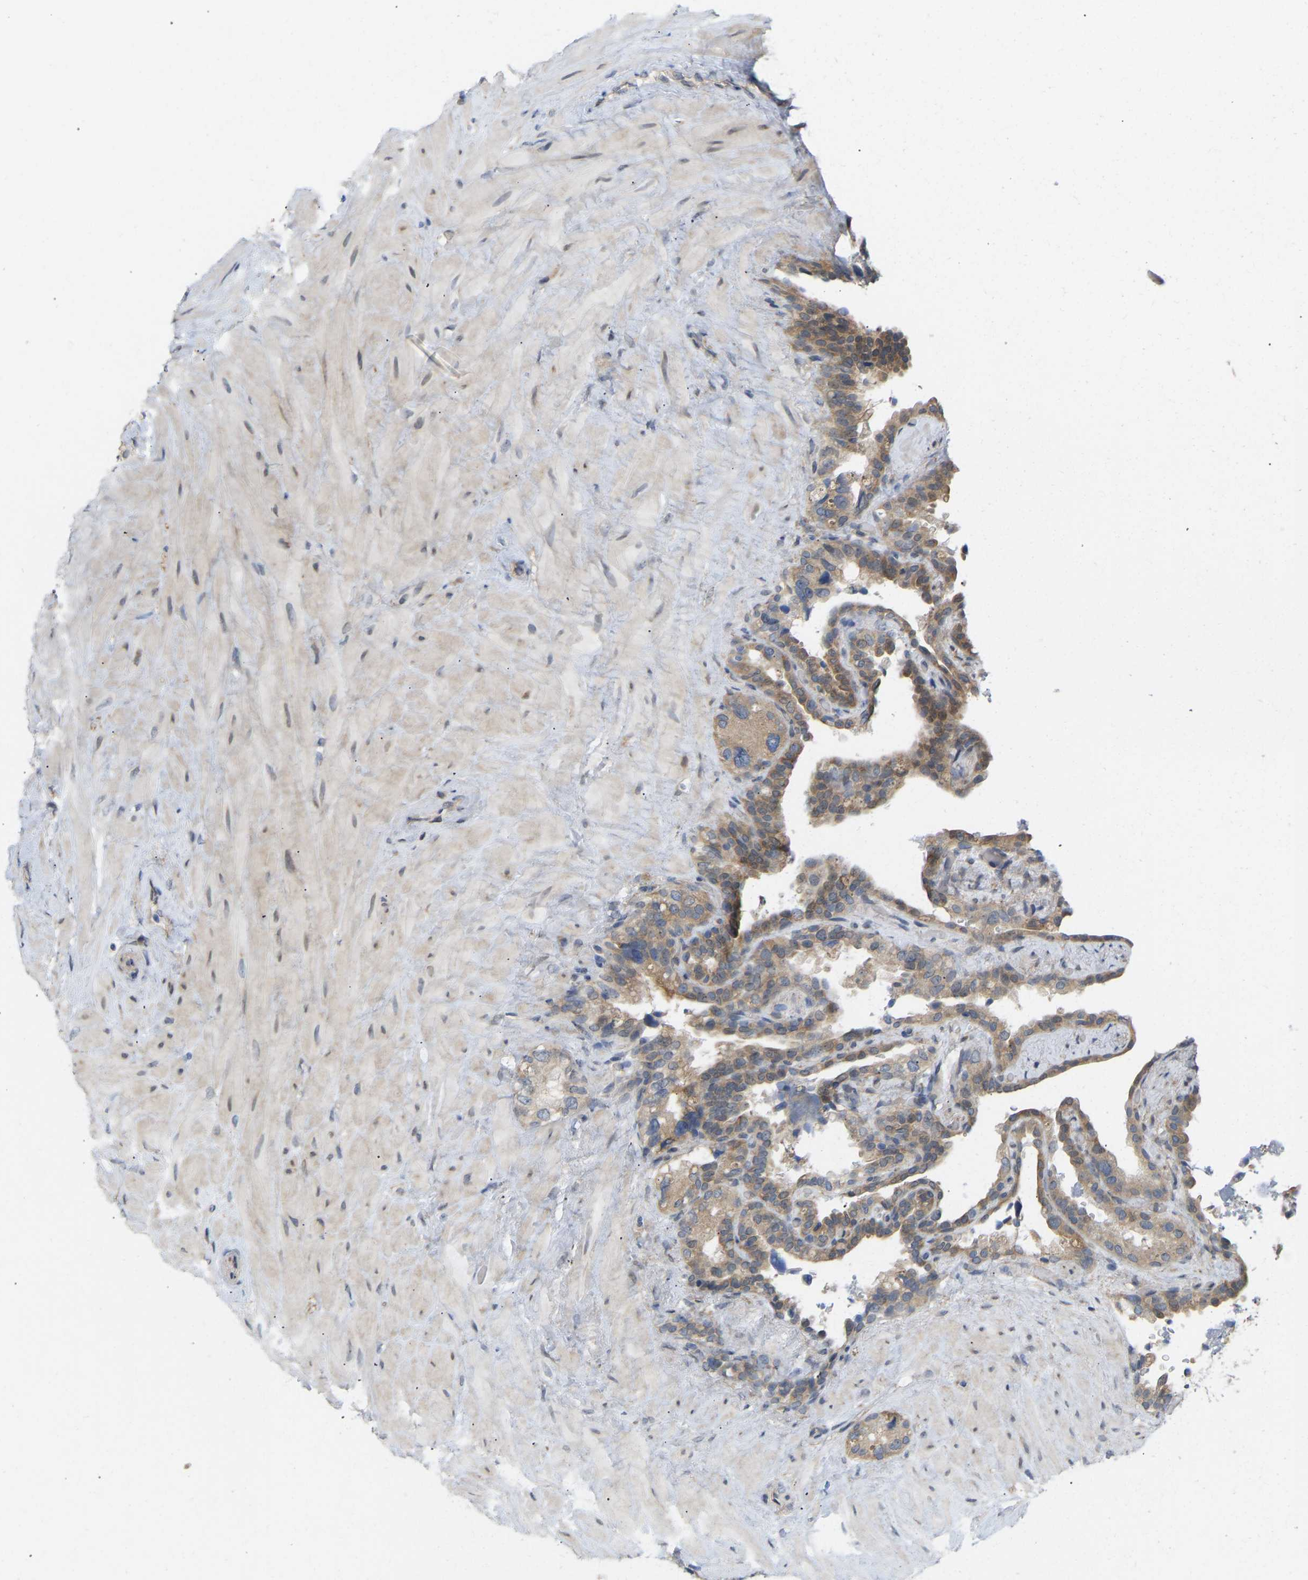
{"staining": {"intensity": "moderate", "quantity": "25%-75%", "location": "cytoplasmic/membranous"}, "tissue": "seminal vesicle", "cell_type": "Glandular cells", "image_type": "normal", "snomed": [{"axis": "morphology", "description": "Normal tissue, NOS"}, {"axis": "topography", "description": "Seminal veicle"}], "caption": "Protein expression analysis of unremarkable seminal vesicle shows moderate cytoplasmic/membranous expression in approximately 25%-75% of glandular cells.", "gene": "BEND3", "patient": {"sex": "male", "age": 68}}